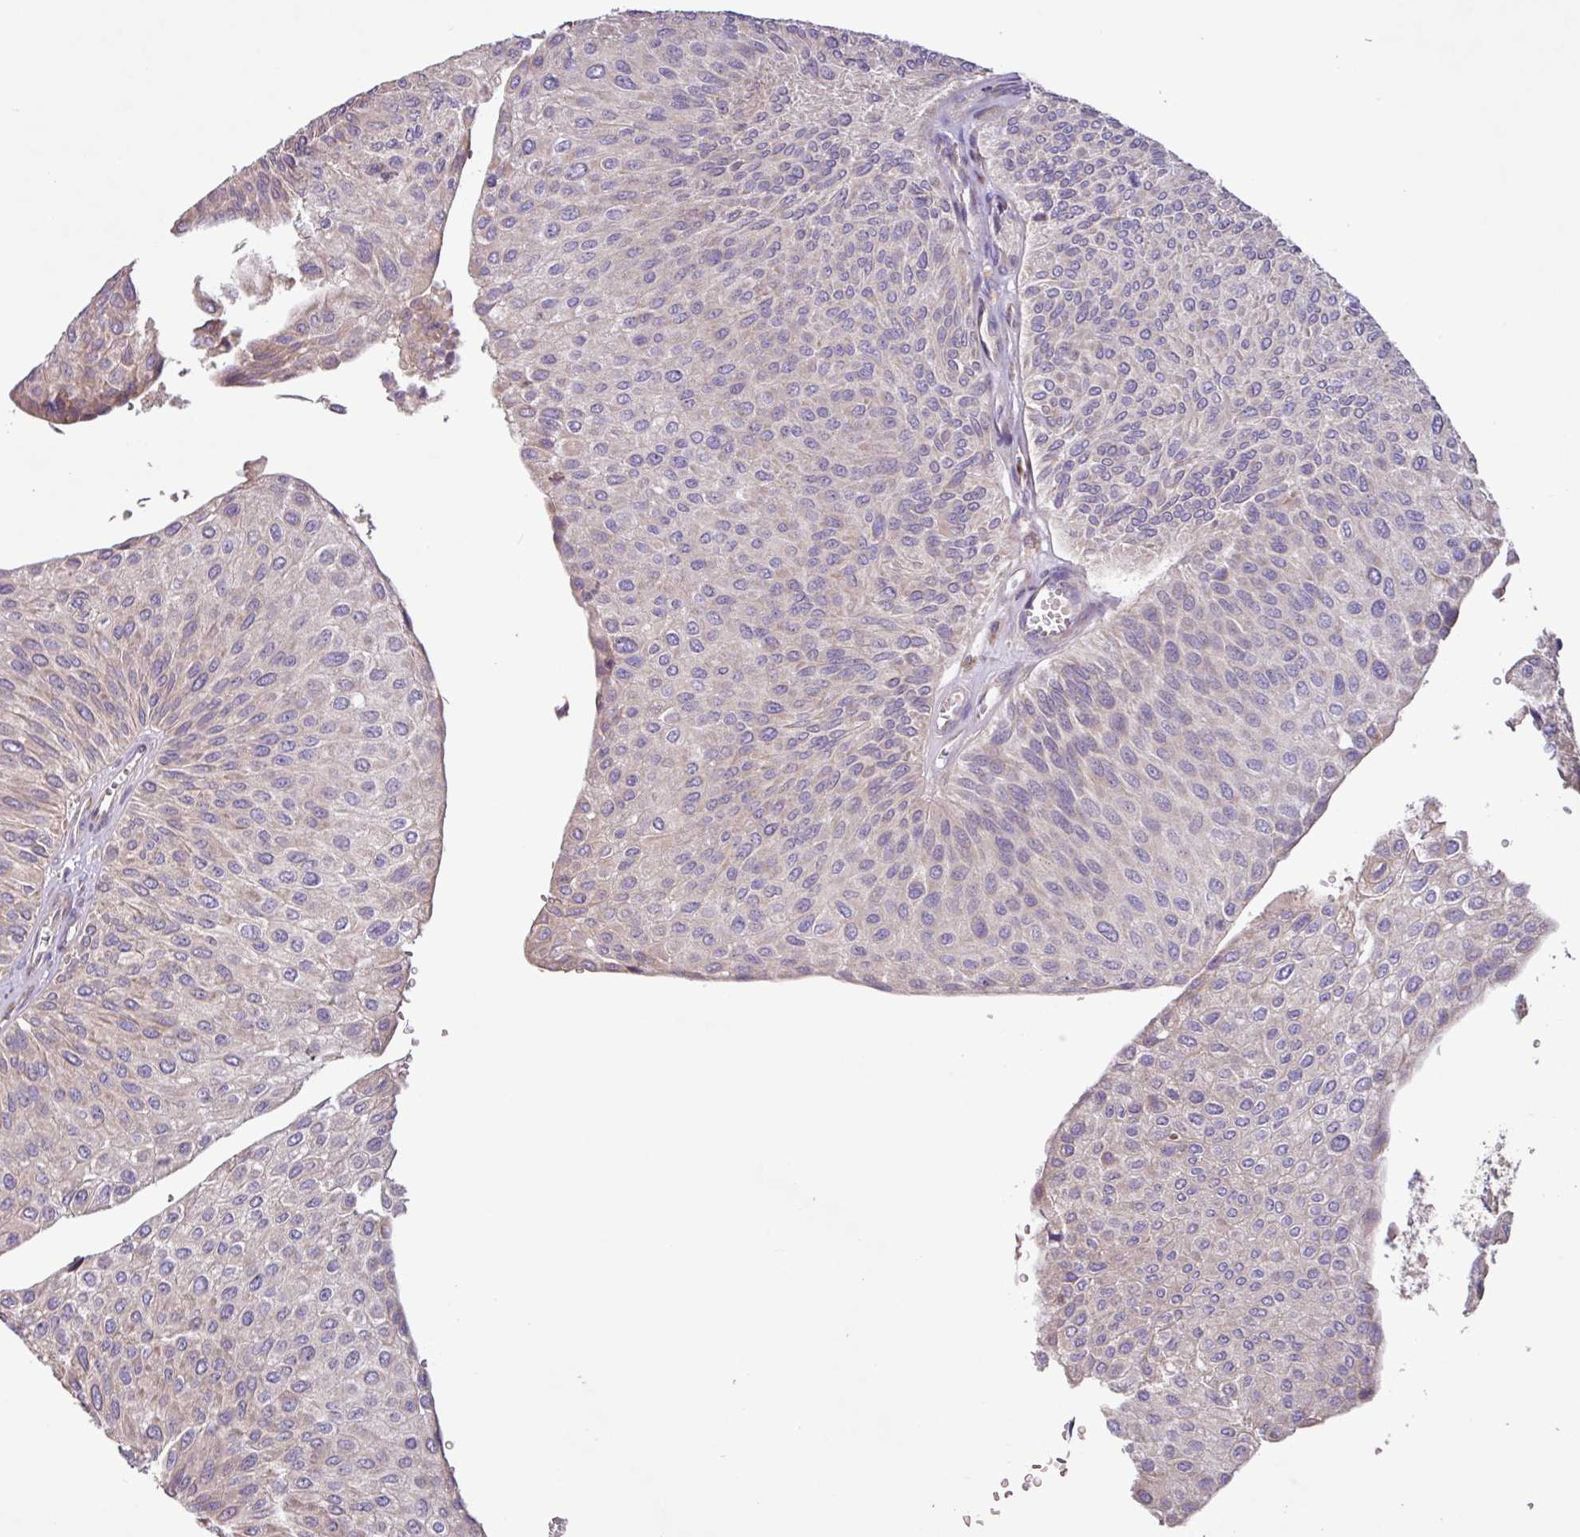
{"staining": {"intensity": "weak", "quantity": "<25%", "location": "cytoplasmic/membranous"}, "tissue": "urothelial cancer", "cell_type": "Tumor cells", "image_type": "cancer", "snomed": [{"axis": "morphology", "description": "Urothelial carcinoma, NOS"}, {"axis": "topography", "description": "Urinary bladder"}], "caption": "A photomicrograph of human urothelial cancer is negative for staining in tumor cells.", "gene": "PTPRQ", "patient": {"sex": "male", "age": 67}}